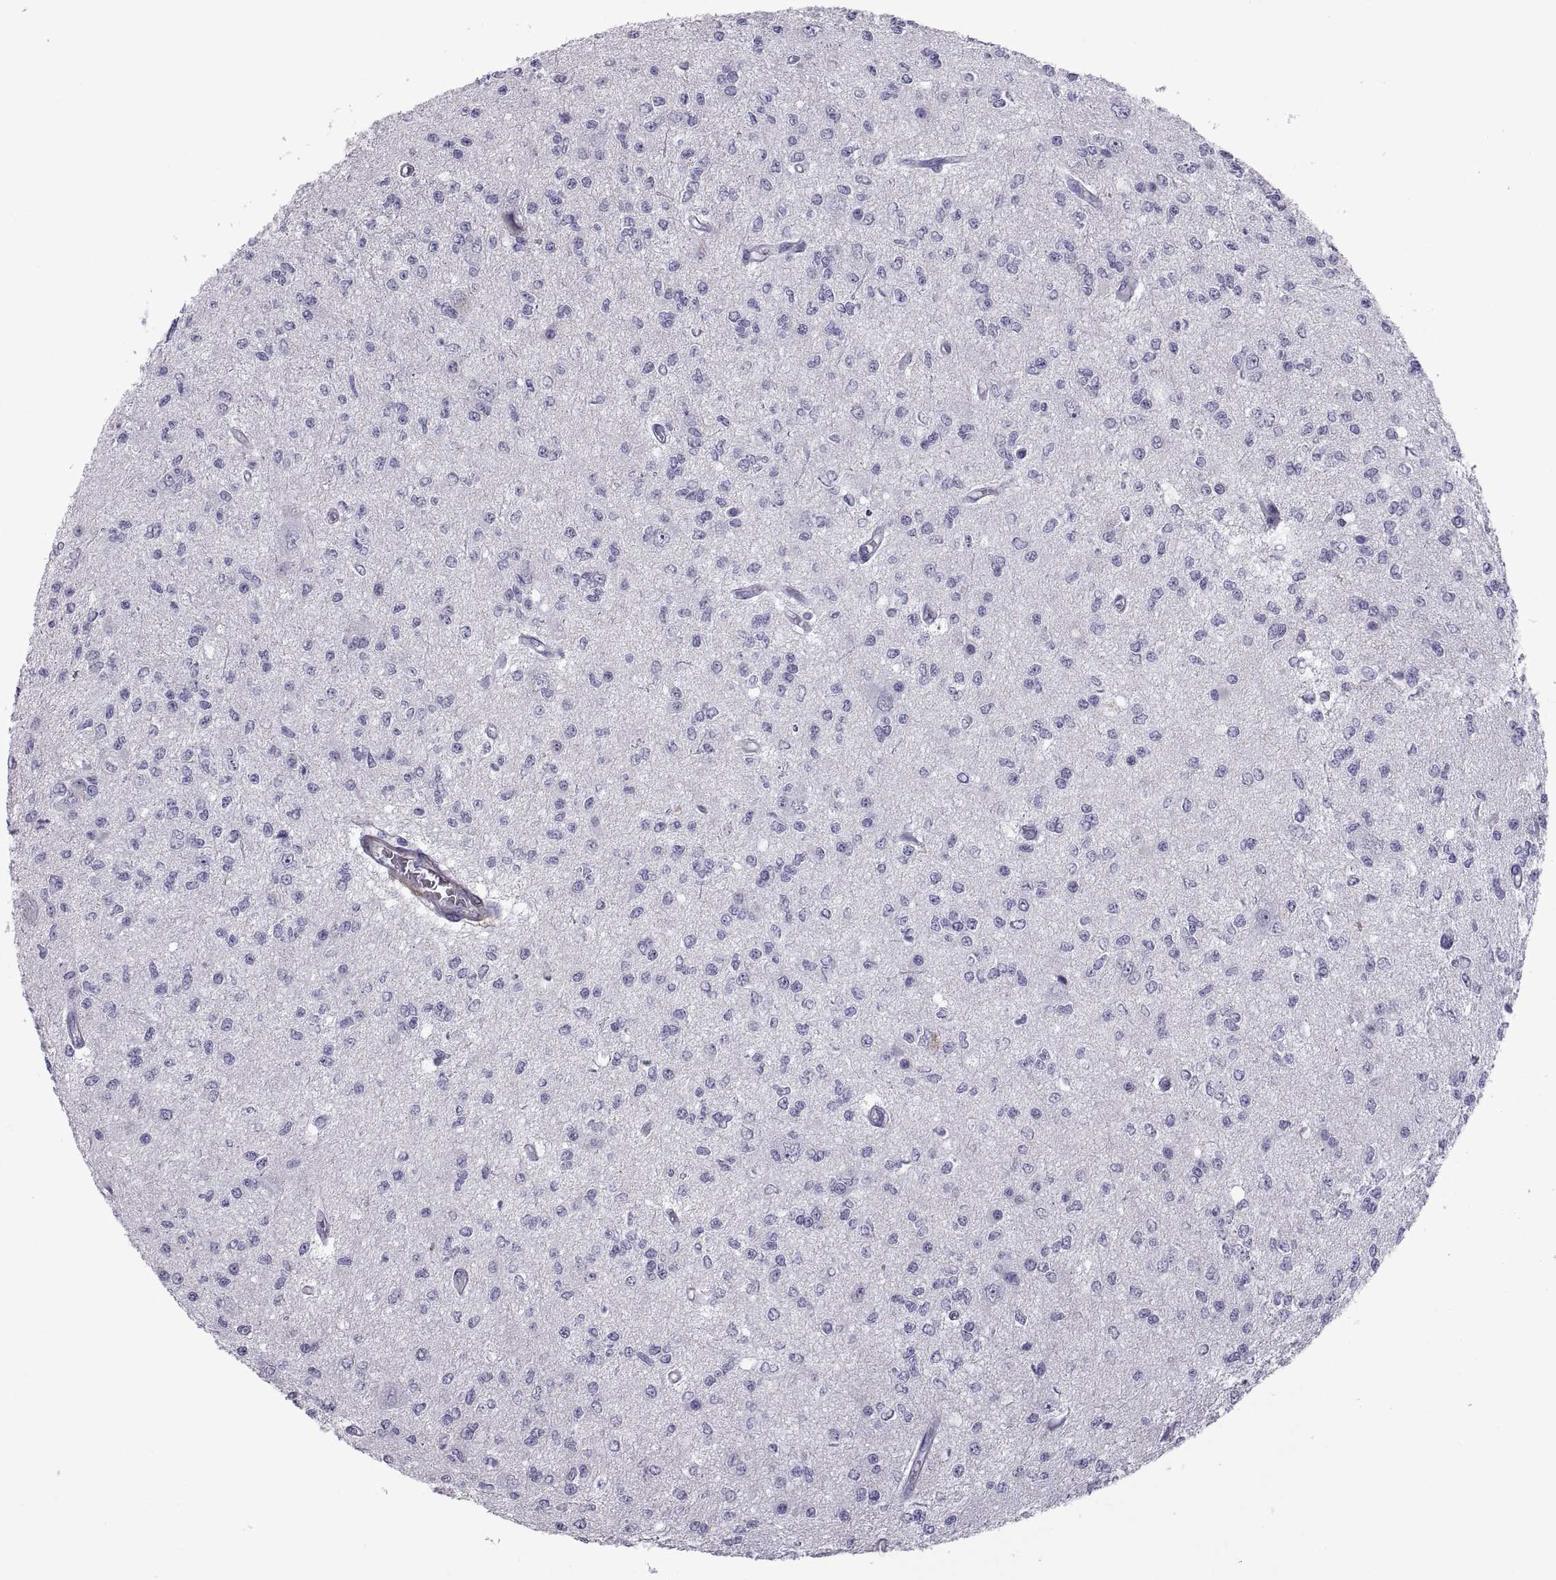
{"staining": {"intensity": "negative", "quantity": "none", "location": "none"}, "tissue": "glioma", "cell_type": "Tumor cells", "image_type": "cancer", "snomed": [{"axis": "morphology", "description": "Glioma, malignant, Low grade"}, {"axis": "topography", "description": "Brain"}], "caption": "Immunohistochemistry (IHC) of glioma exhibits no staining in tumor cells.", "gene": "MAGEB1", "patient": {"sex": "male", "age": 67}}